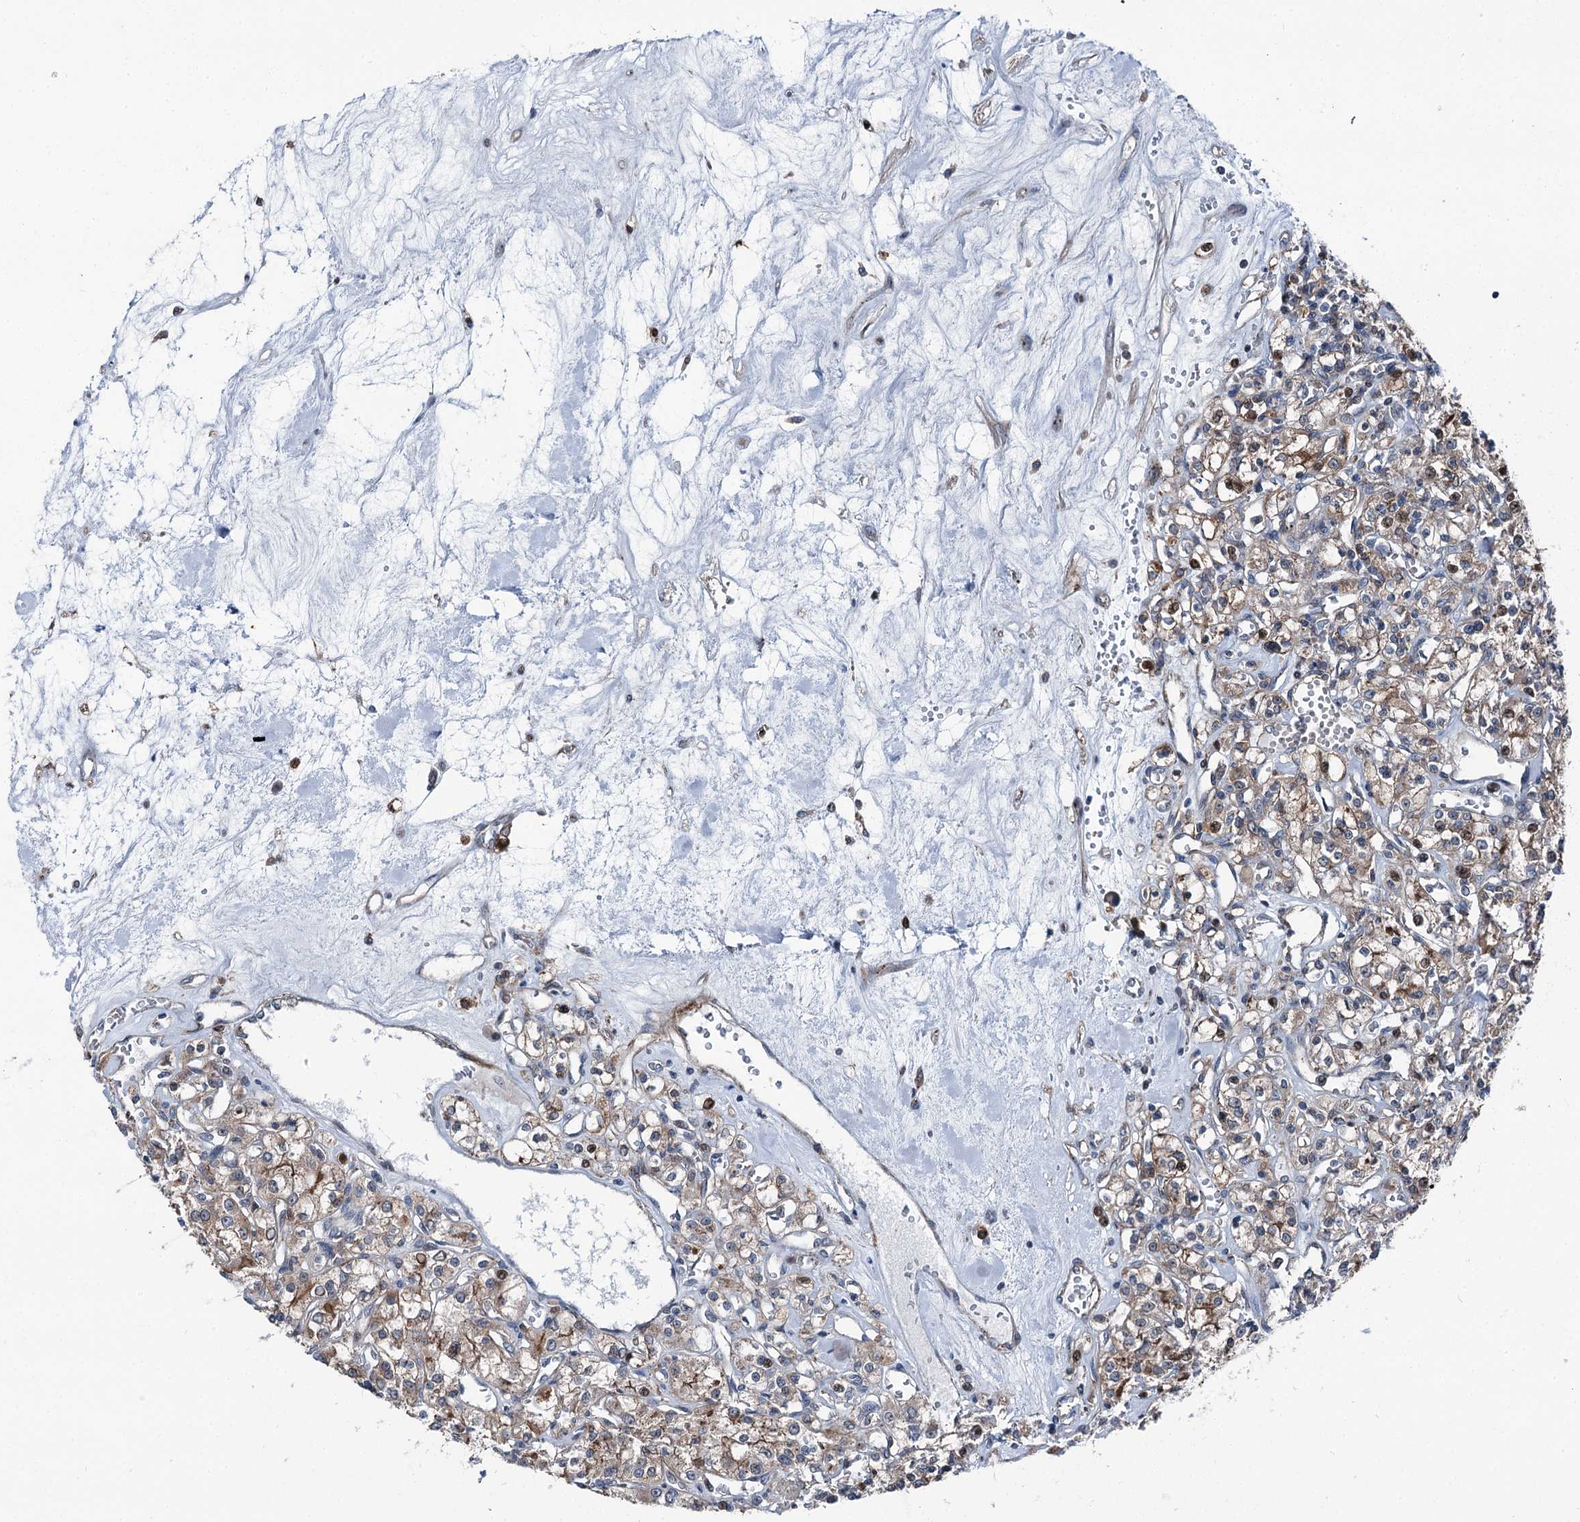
{"staining": {"intensity": "weak", "quantity": ">75%", "location": "cytoplasmic/membranous"}, "tissue": "renal cancer", "cell_type": "Tumor cells", "image_type": "cancer", "snomed": [{"axis": "morphology", "description": "Adenocarcinoma, NOS"}, {"axis": "topography", "description": "Kidney"}], "caption": "Protein staining demonstrates weak cytoplasmic/membranous positivity in about >75% of tumor cells in adenocarcinoma (renal). The staining is performed using DAB (3,3'-diaminobenzidine) brown chromogen to label protein expression. The nuclei are counter-stained blue using hematoxylin.", "gene": "POLR1D", "patient": {"sex": "female", "age": 59}}